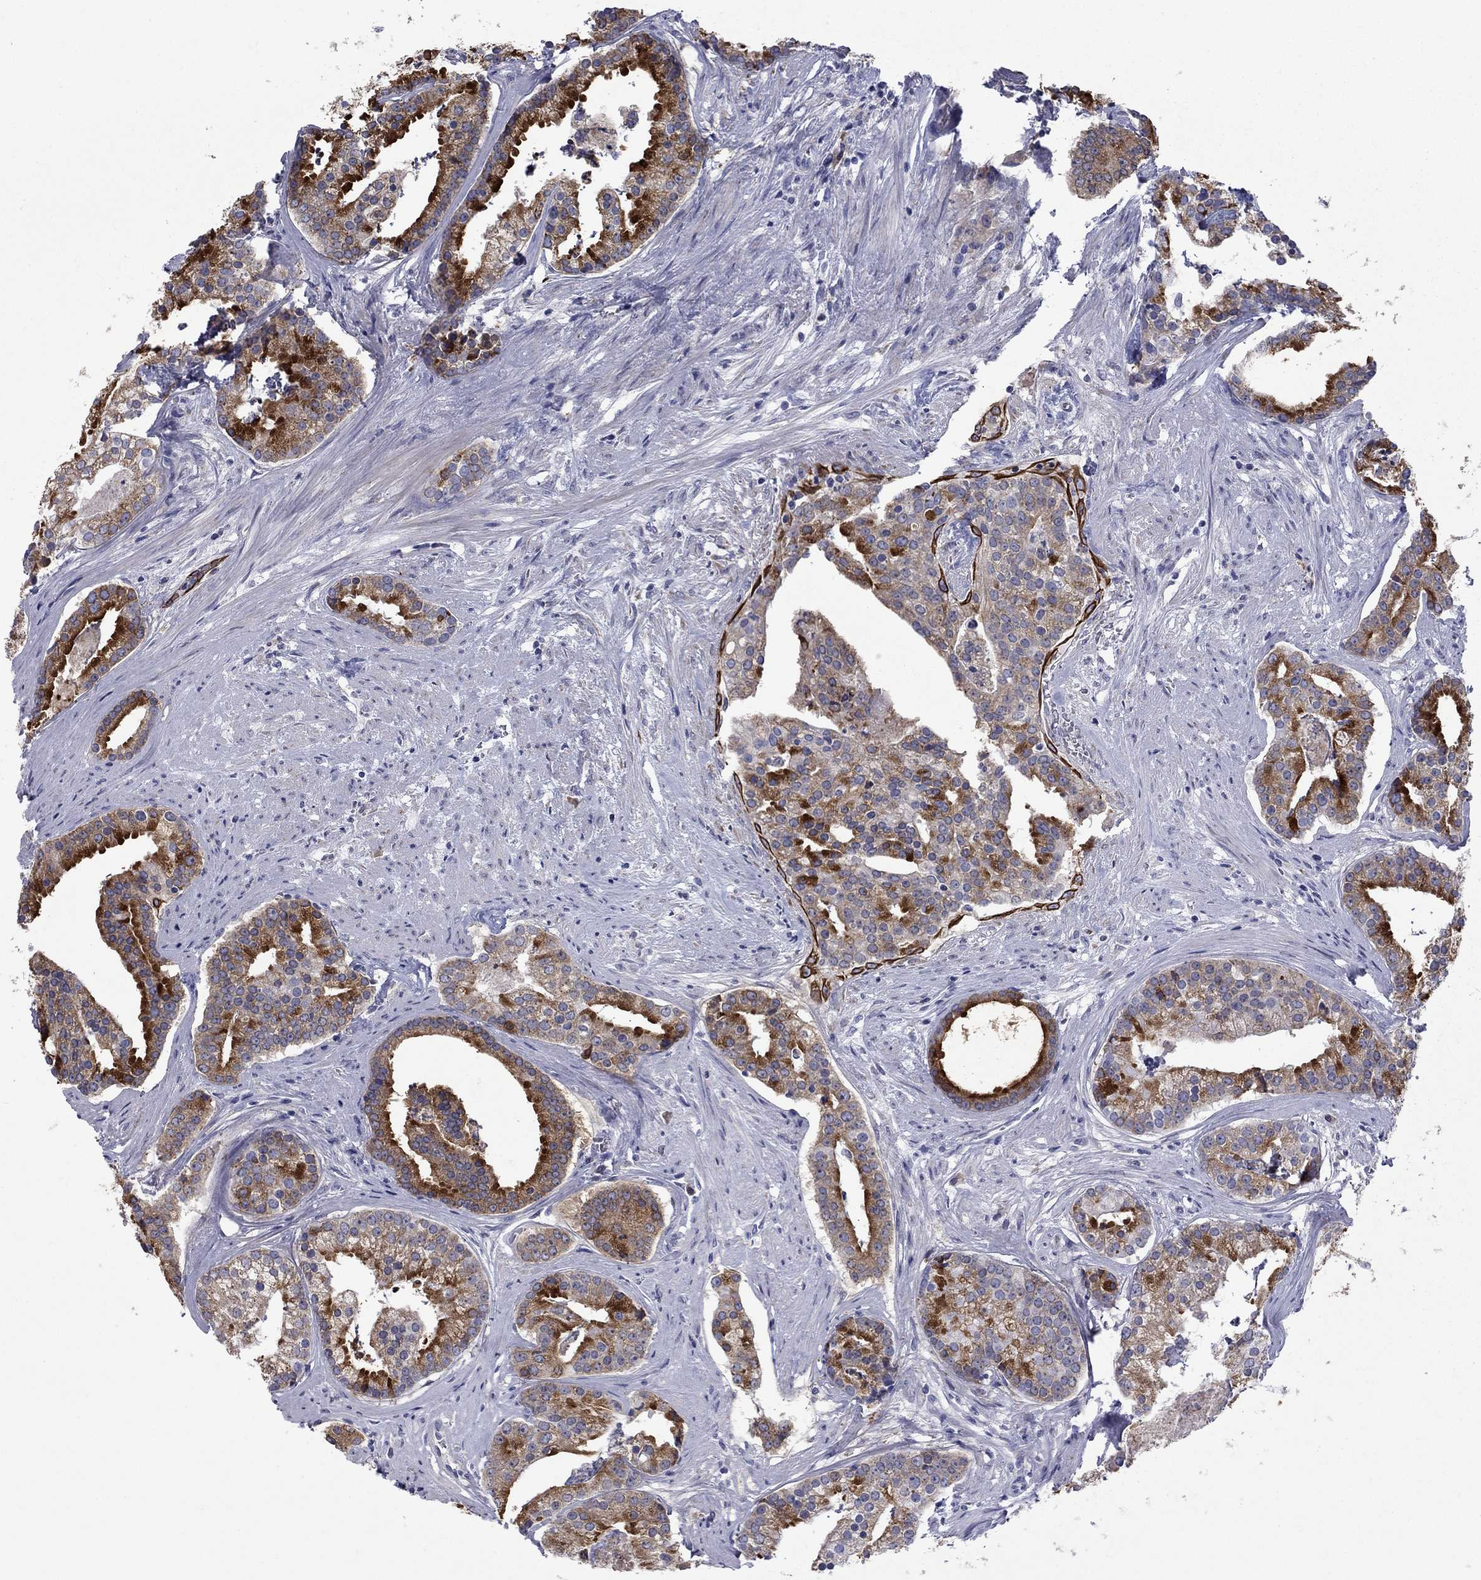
{"staining": {"intensity": "strong", "quantity": "<25%", "location": "cytoplasmic/membranous,nuclear"}, "tissue": "prostate cancer", "cell_type": "Tumor cells", "image_type": "cancer", "snomed": [{"axis": "morphology", "description": "Adenocarcinoma, NOS"}, {"axis": "topography", "description": "Prostate and seminal vesicle, NOS"}, {"axis": "topography", "description": "Prostate"}], "caption": "Adenocarcinoma (prostate) stained with immunohistochemistry (IHC) shows strong cytoplasmic/membranous and nuclear positivity in approximately <25% of tumor cells.", "gene": "TMPRSS11A", "patient": {"sex": "male", "age": 44}}